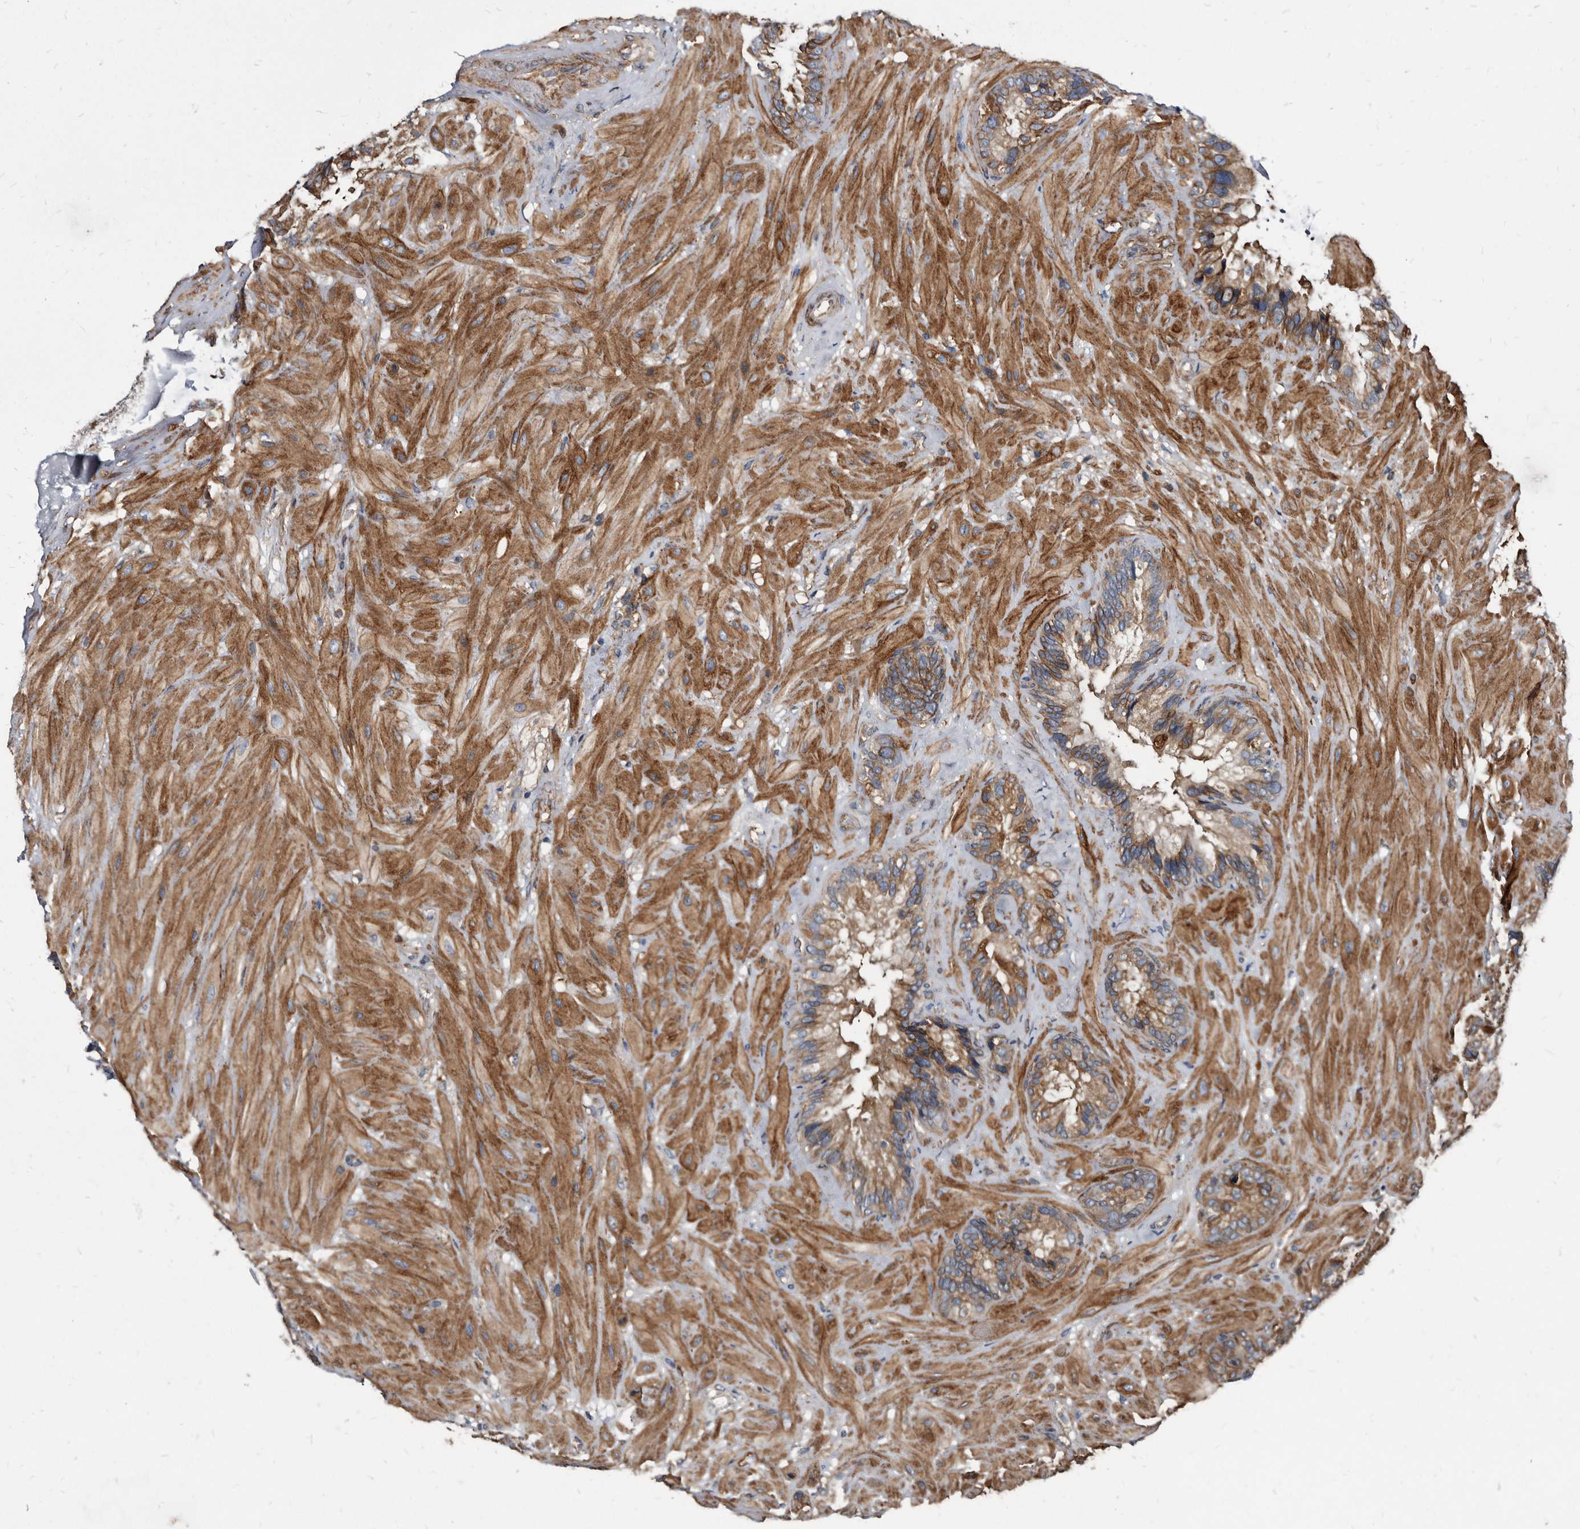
{"staining": {"intensity": "moderate", "quantity": "25%-75%", "location": "cytoplasmic/membranous"}, "tissue": "seminal vesicle", "cell_type": "Glandular cells", "image_type": "normal", "snomed": [{"axis": "morphology", "description": "Normal tissue, NOS"}, {"axis": "topography", "description": "Prostate"}, {"axis": "topography", "description": "Seminal veicle"}], "caption": "Immunohistochemical staining of benign seminal vesicle reveals moderate cytoplasmic/membranous protein staining in approximately 25%-75% of glandular cells. The protein of interest is shown in brown color, while the nuclei are stained blue.", "gene": "KCTD20", "patient": {"sex": "male", "age": 68}}